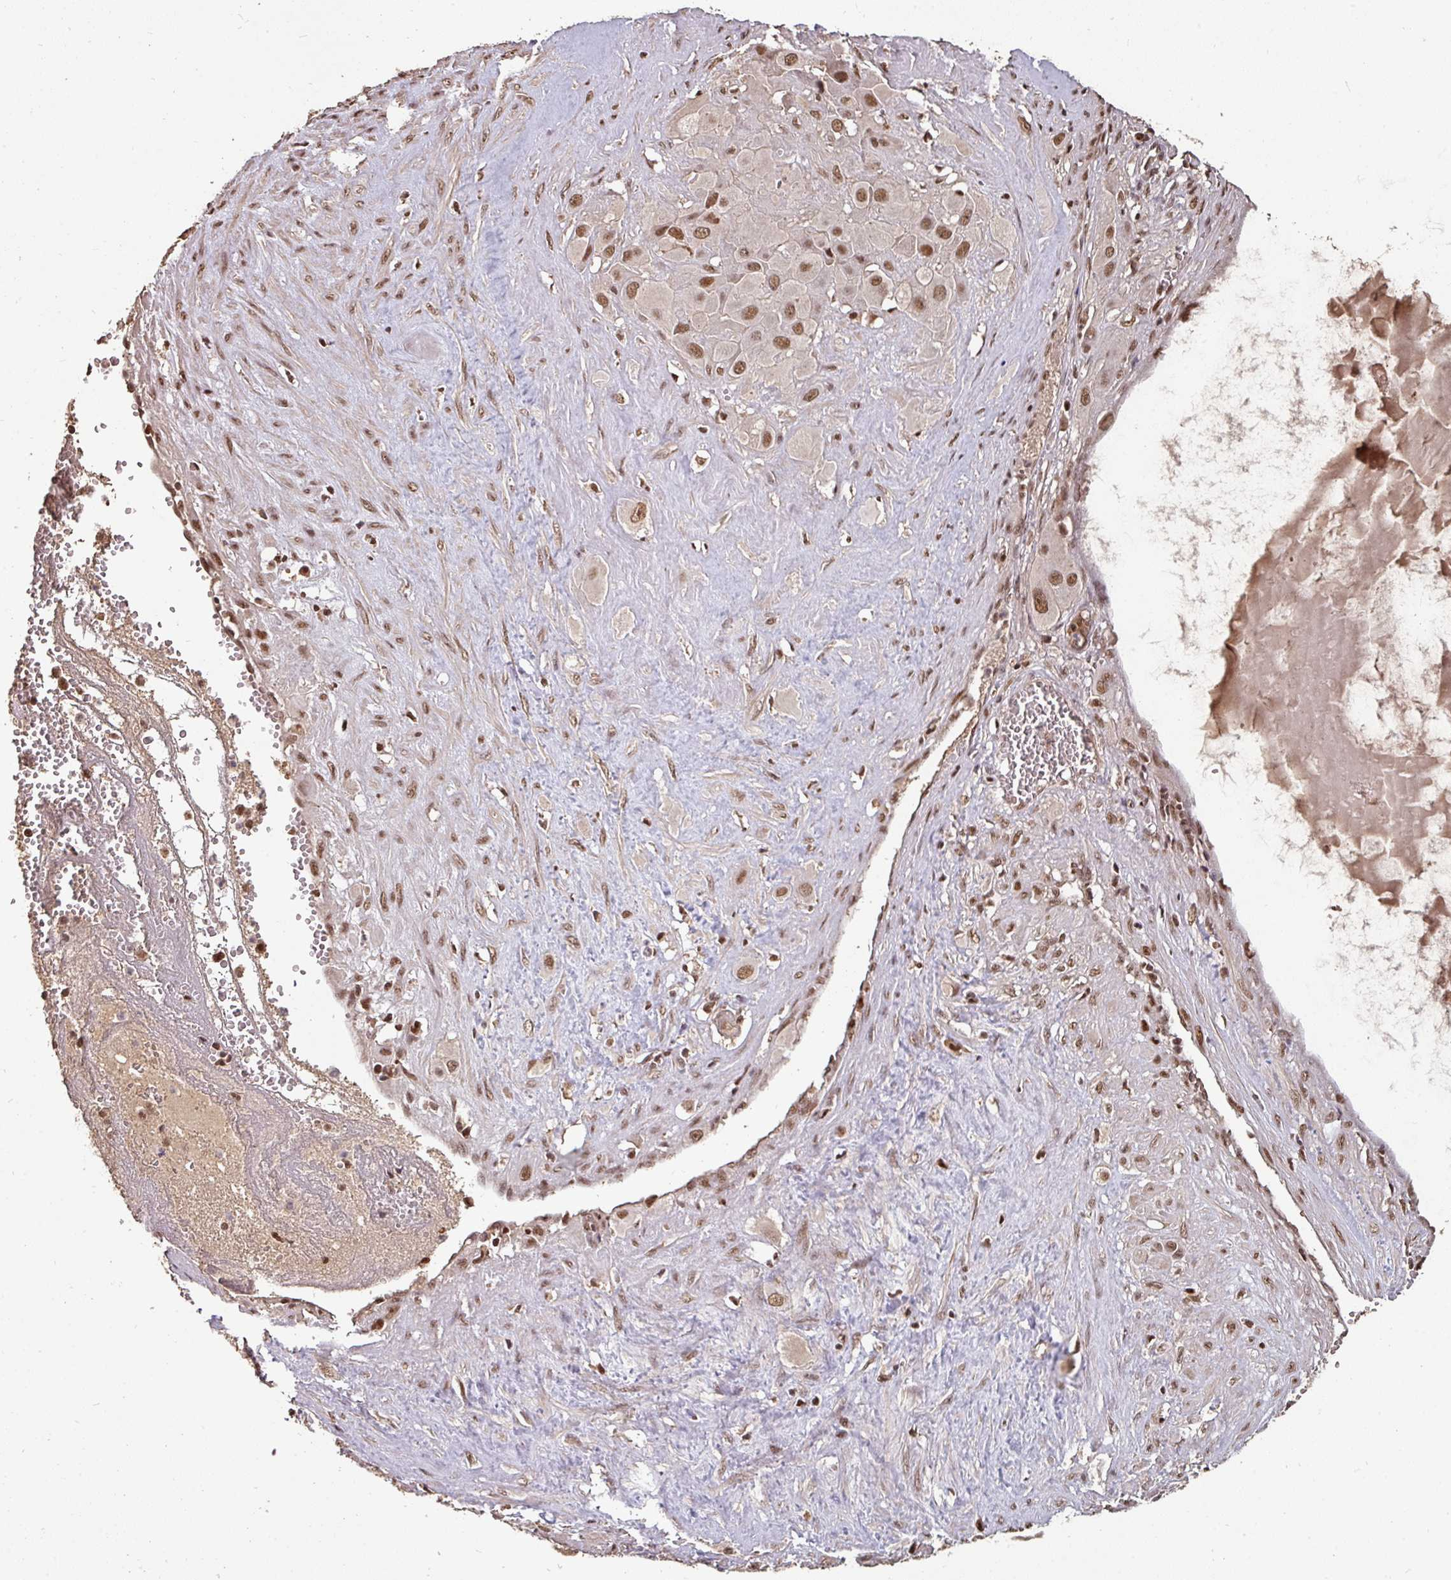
{"staining": {"intensity": "moderate", "quantity": ">75%", "location": "nuclear"}, "tissue": "cervical cancer", "cell_type": "Tumor cells", "image_type": "cancer", "snomed": [{"axis": "morphology", "description": "Squamous cell carcinoma, NOS"}, {"axis": "topography", "description": "Cervix"}], "caption": "This photomicrograph reveals immunohistochemistry (IHC) staining of squamous cell carcinoma (cervical), with medium moderate nuclear expression in approximately >75% of tumor cells.", "gene": "POLD1", "patient": {"sex": "female", "age": 34}}